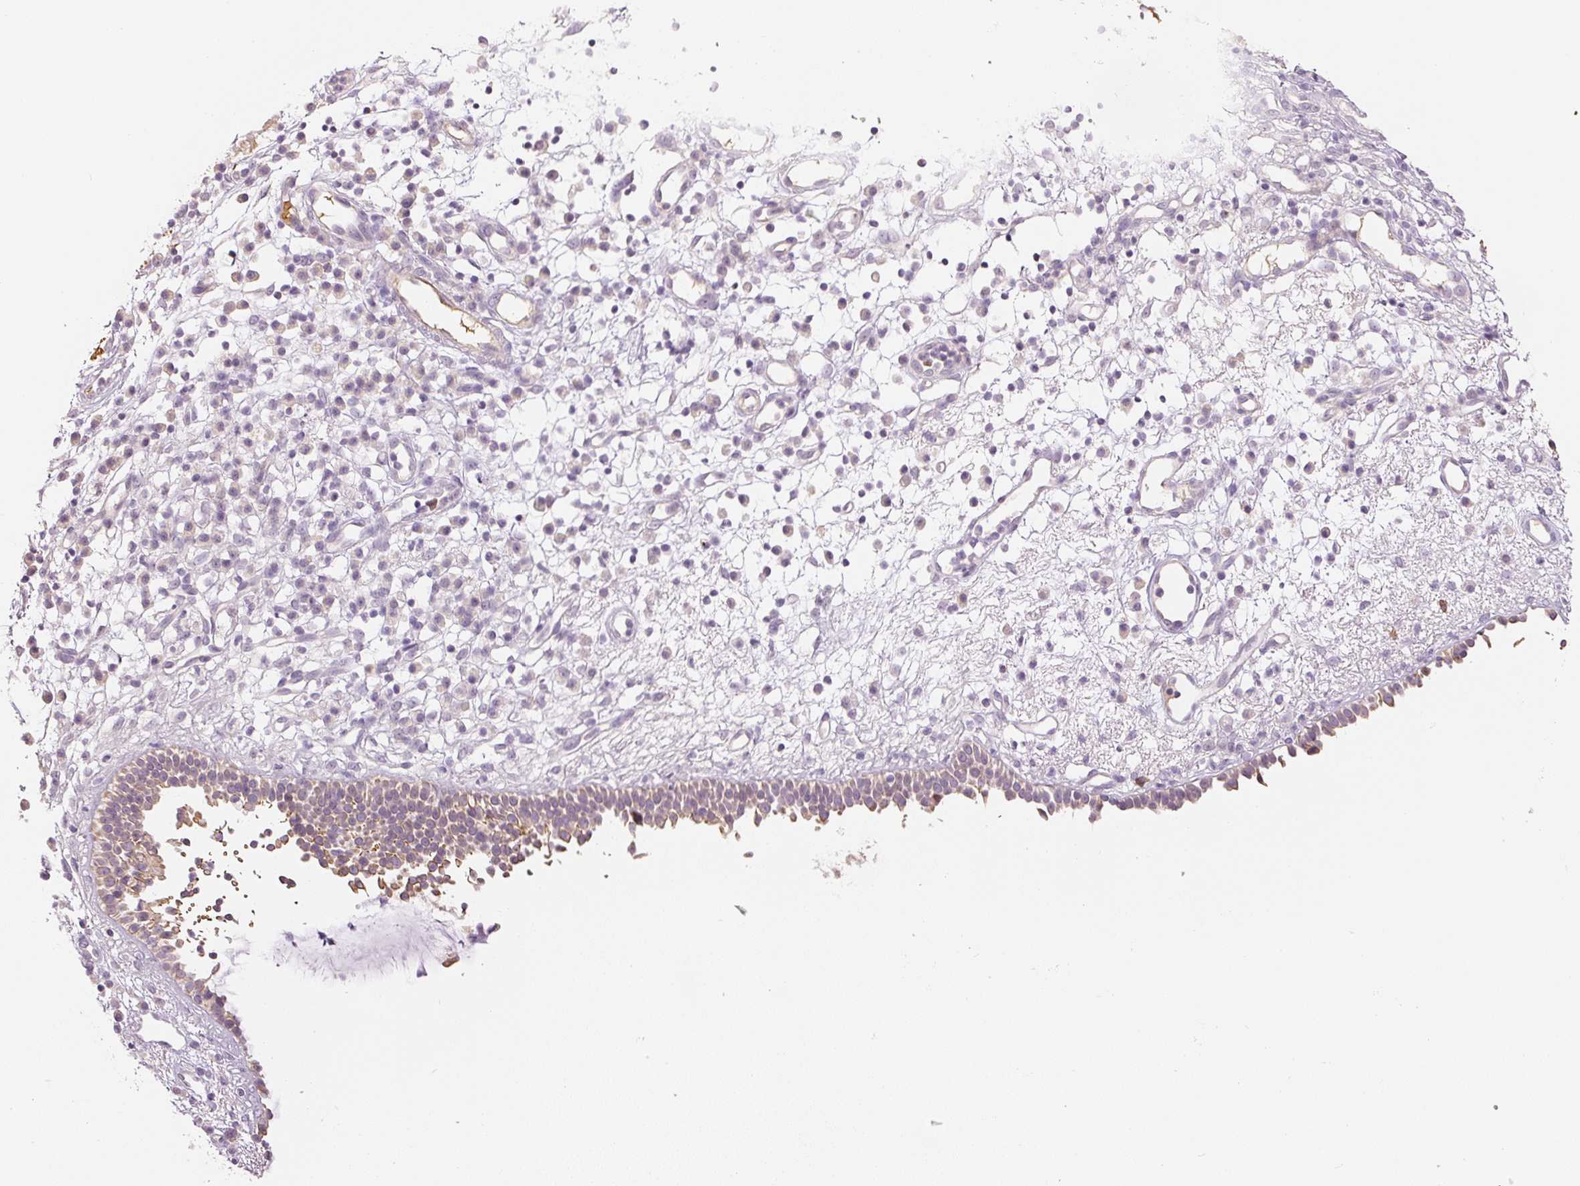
{"staining": {"intensity": "moderate", "quantity": "25%-75%", "location": "cytoplasmic/membranous"}, "tissue": "nasopharynx", "cell_type": "Respiratory epithelial cells", "image_type": "normal", "snomed": [{"axis": "morphology", "description": "Normal tissue, NOS"}, {"axis": "topography", "description": "Nasopharynx"}], "caption": "Respiratory epithelial cells display medium levels of moderate cytoplasmic/membranous expression in about 25%-75% of cells in unremarkable human nasopharynx.", "gene": "GZMA", "patient": {"sex": "male", "age": 21}}